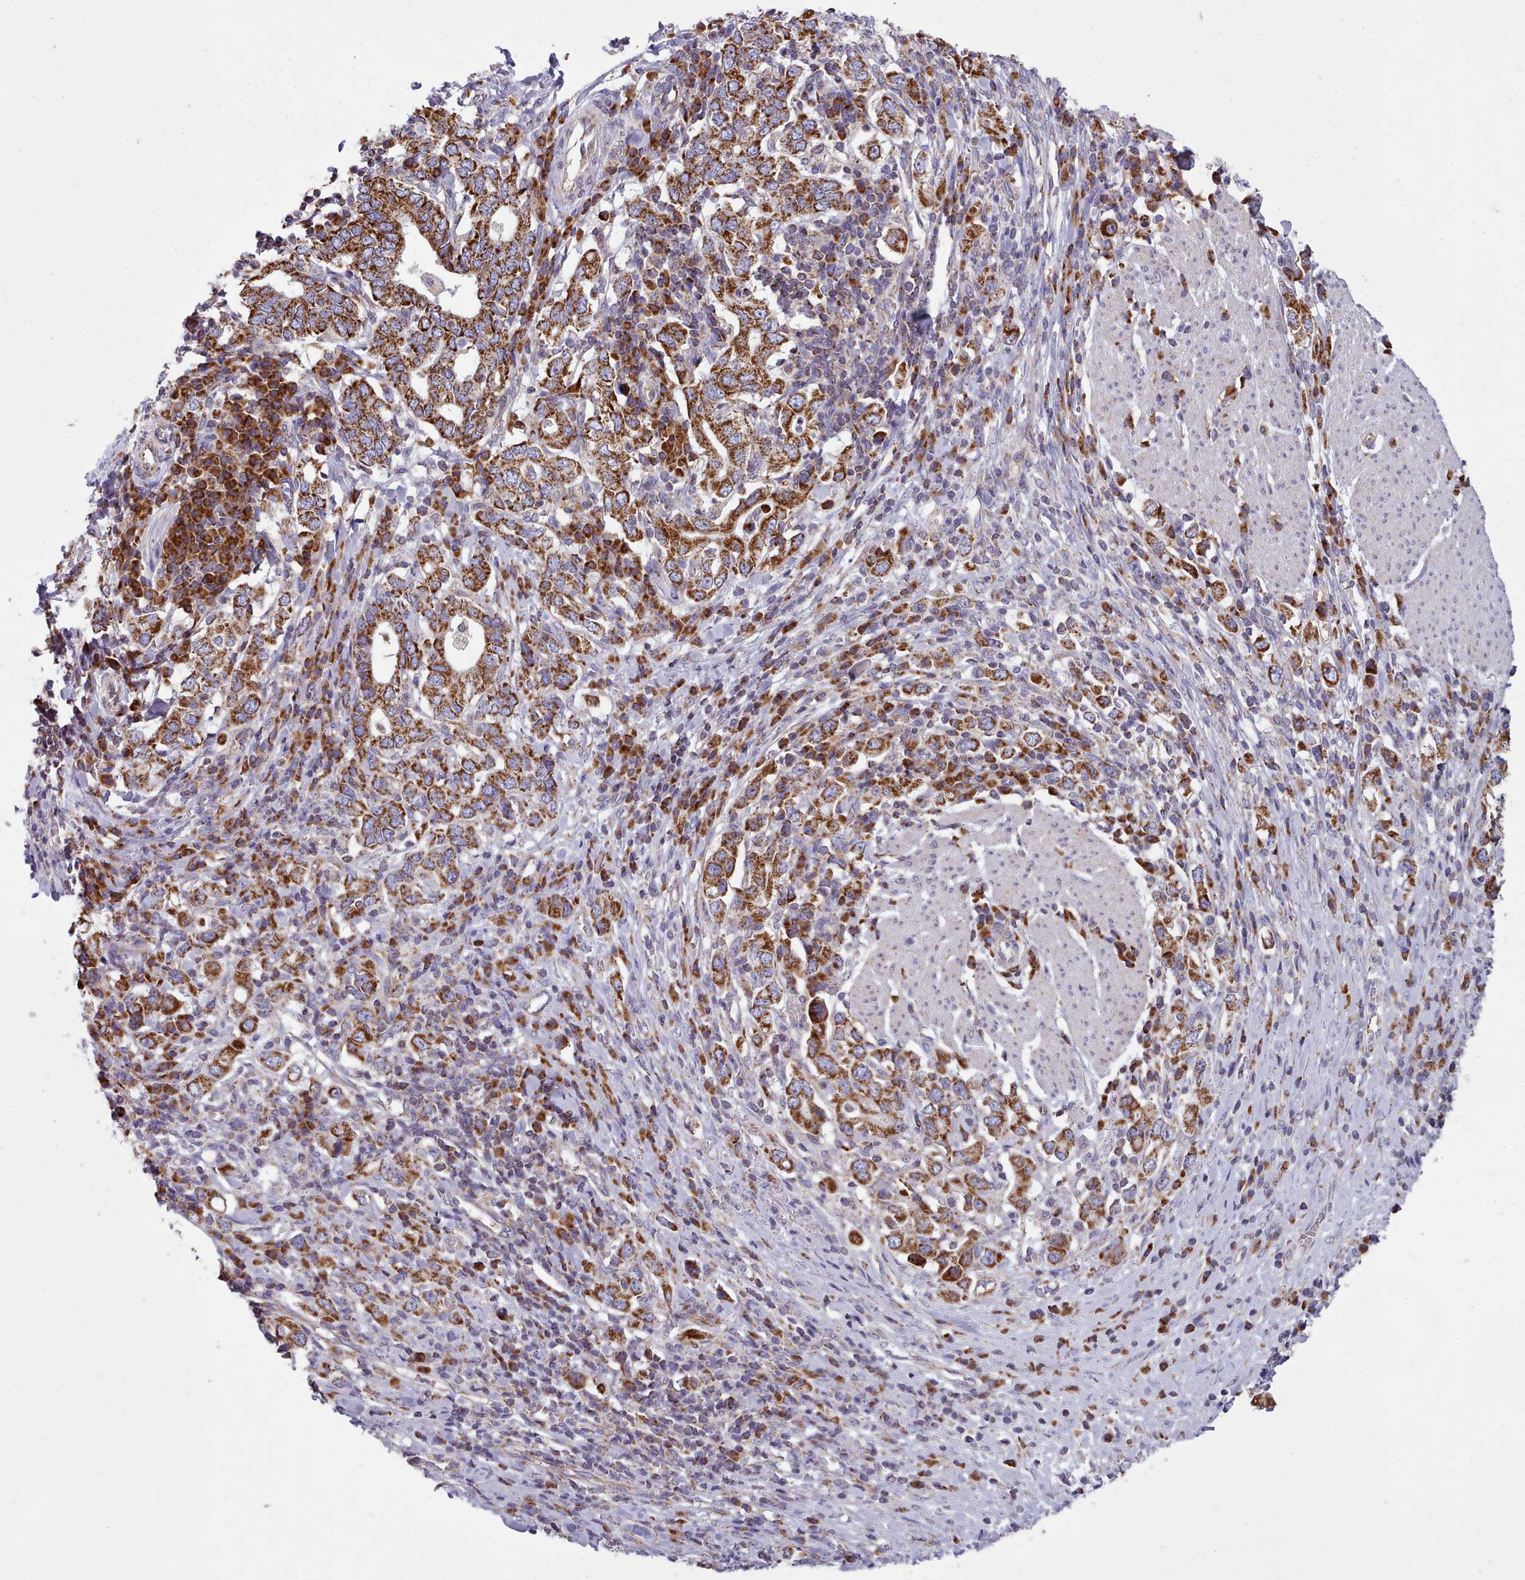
{"staining": {"intensity": "strong", "quantity": ">75%", "location": "cytoplasmic/membranous"}, "tissue": "stomach cancer", "cell_type": "Tumor cells", "image_type": "cancer", "snomed": [{"axis": "morphology", "description": "Adenocarcinoma, NOS"}, {"axis": "topography", "description": "Stomach, upper"}, {"axis": "topography", "description": "Stomach"}], "caption": "A brown stain highlights strong cytoplasmic/membranous positivity of a protein in human stomach adenocarcinoma tumor cells.", "gene": "SRP54", "patient": {"sex": "male", "age": 62}}